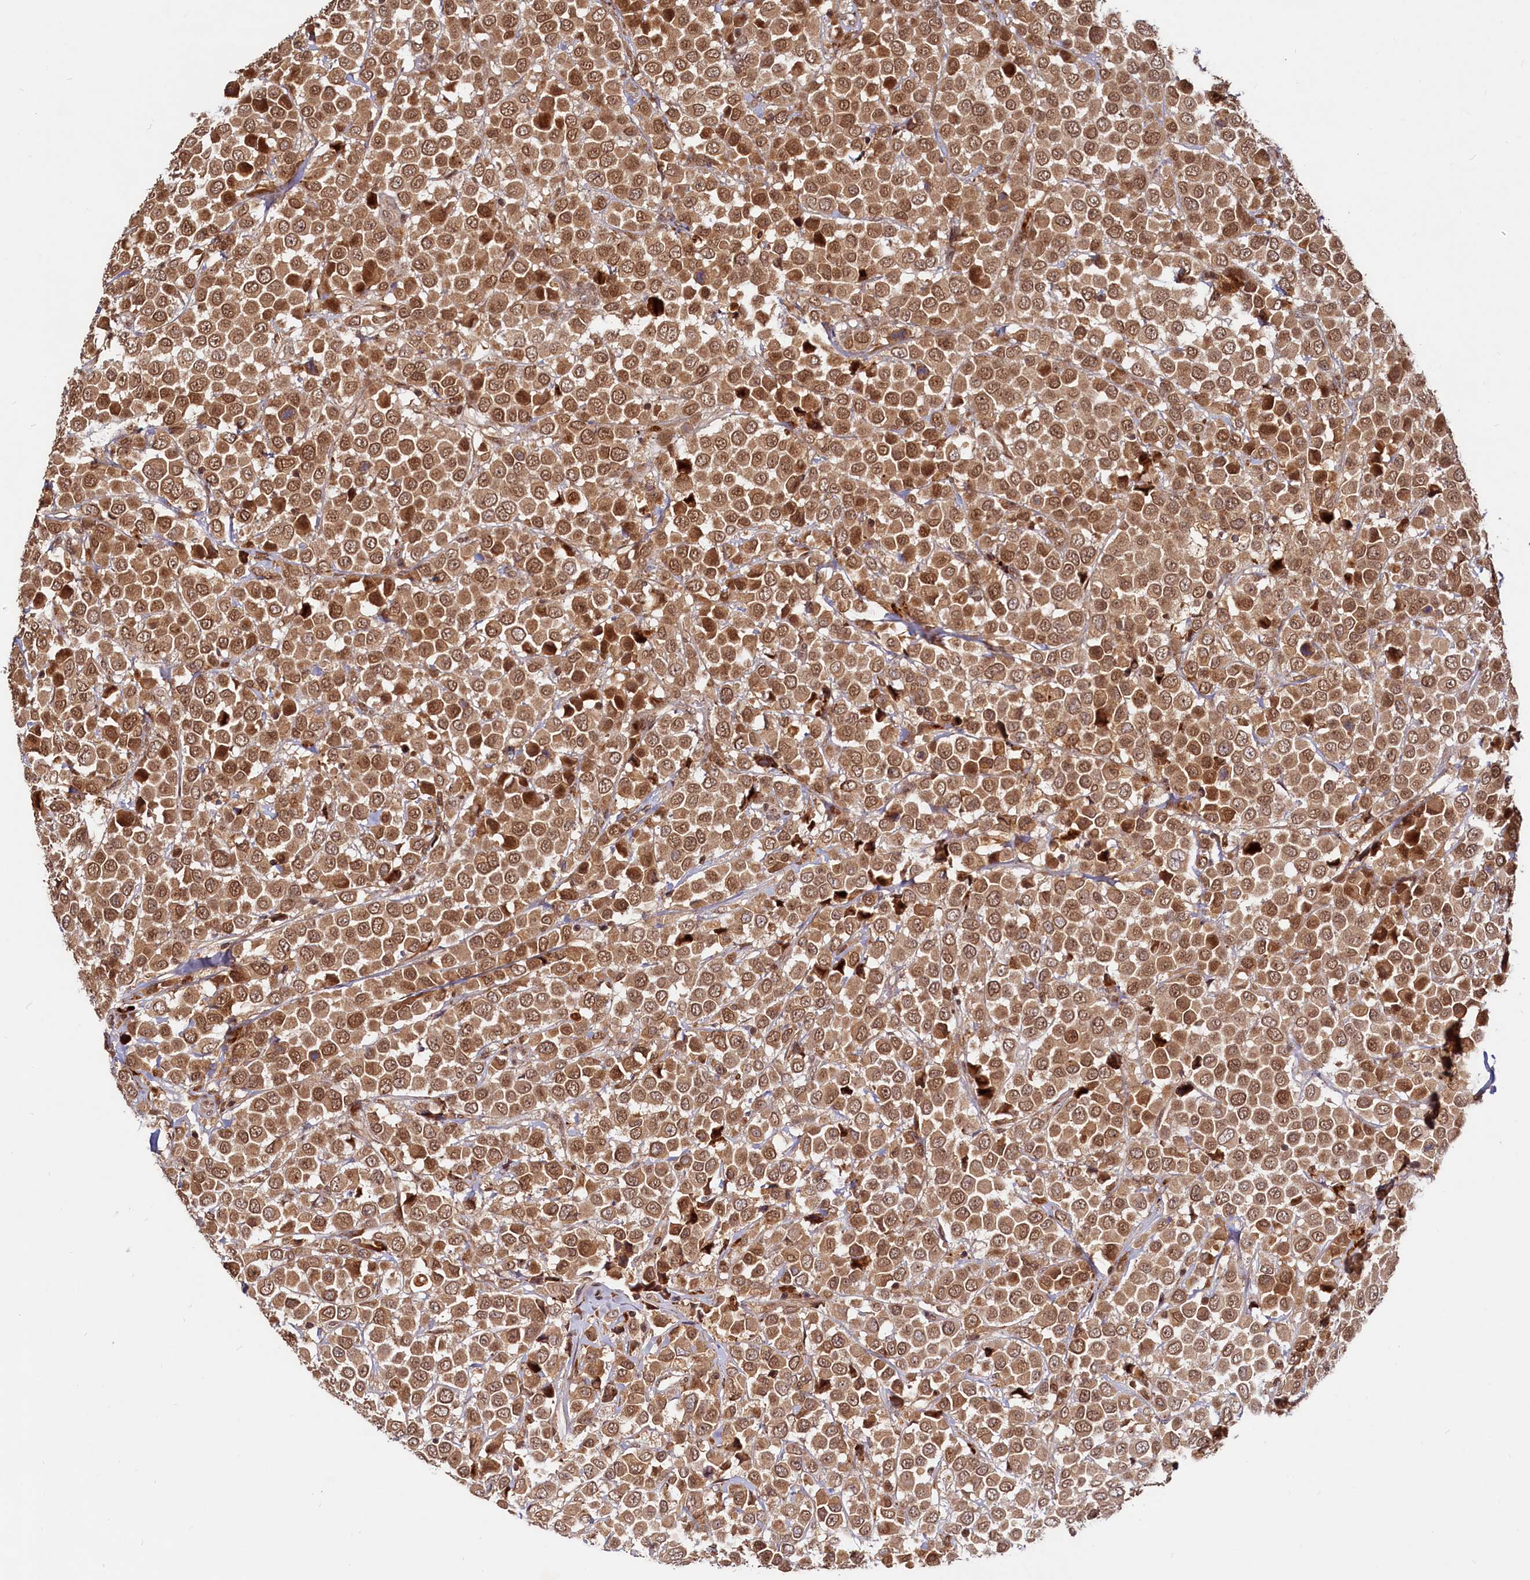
{"staining": {"intensity": "moderate", "quantity": ">75%", "location": "cytoplasmic/membranous,nuclear"}, "tissue": "breast cancer", "cell_type": "Tumor cells", "image_type": "cancer", "snomed": [{"axis": "morphology", "description": "Duct carcinoma"}, {"axis": "topography", "description": "Breast"}], "caption": "Protein expression analysis of human intraductal carcinoma (breast) reveals moderate cytoplasmic/membranous and nuclear positivity in about >75% of tumor cells. The protein is stained brown, and the nuclei are stained in blue (DAB (3,3'-diaminobenzidine) IHC with brightfield microscopy, high magnification).", "gene": "TRAPPC4", "patient": {"sex": "female", "age": 61}}